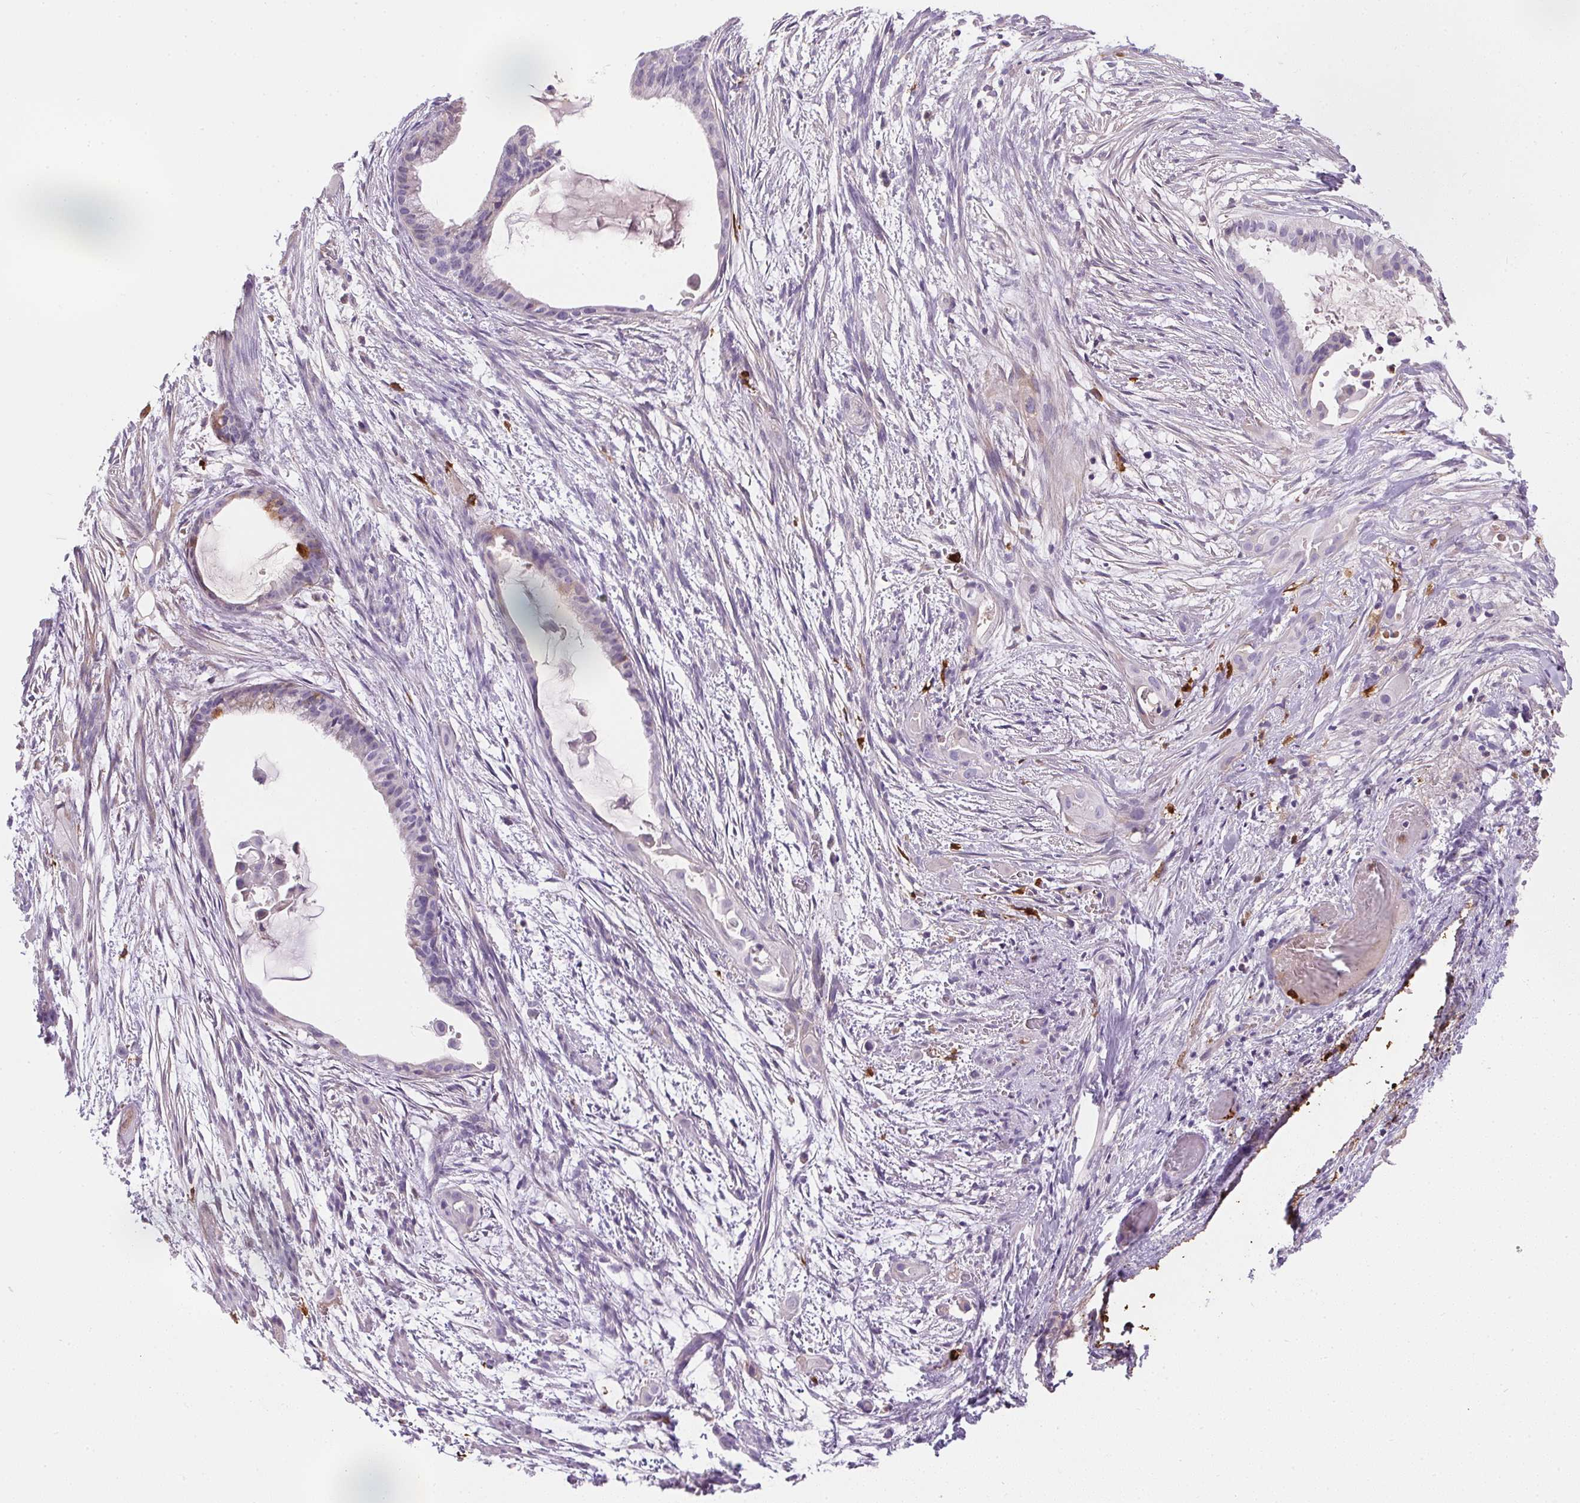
{"staining": {"intensity": "negative", "quantity": "none", "location": "none"}, "tissue": "endometrial cancer", "cell_type": "Tumor cells", "image_type": "cancer", "snomed": [{"axis": "morphology", "description": "Adenocarcinoma, NOS"}, {"axis": "topography", "description": "Endometrium"}], "caption": "Histopathology image shows no protein positivity in tumor cells of endometrial cancer tissue. (DAB (3,3'-diaminobenzidine) IHC with hematoxylin counter stain).", "gene": "ORM1", "patient": {"sex": "female", "age": 86}}